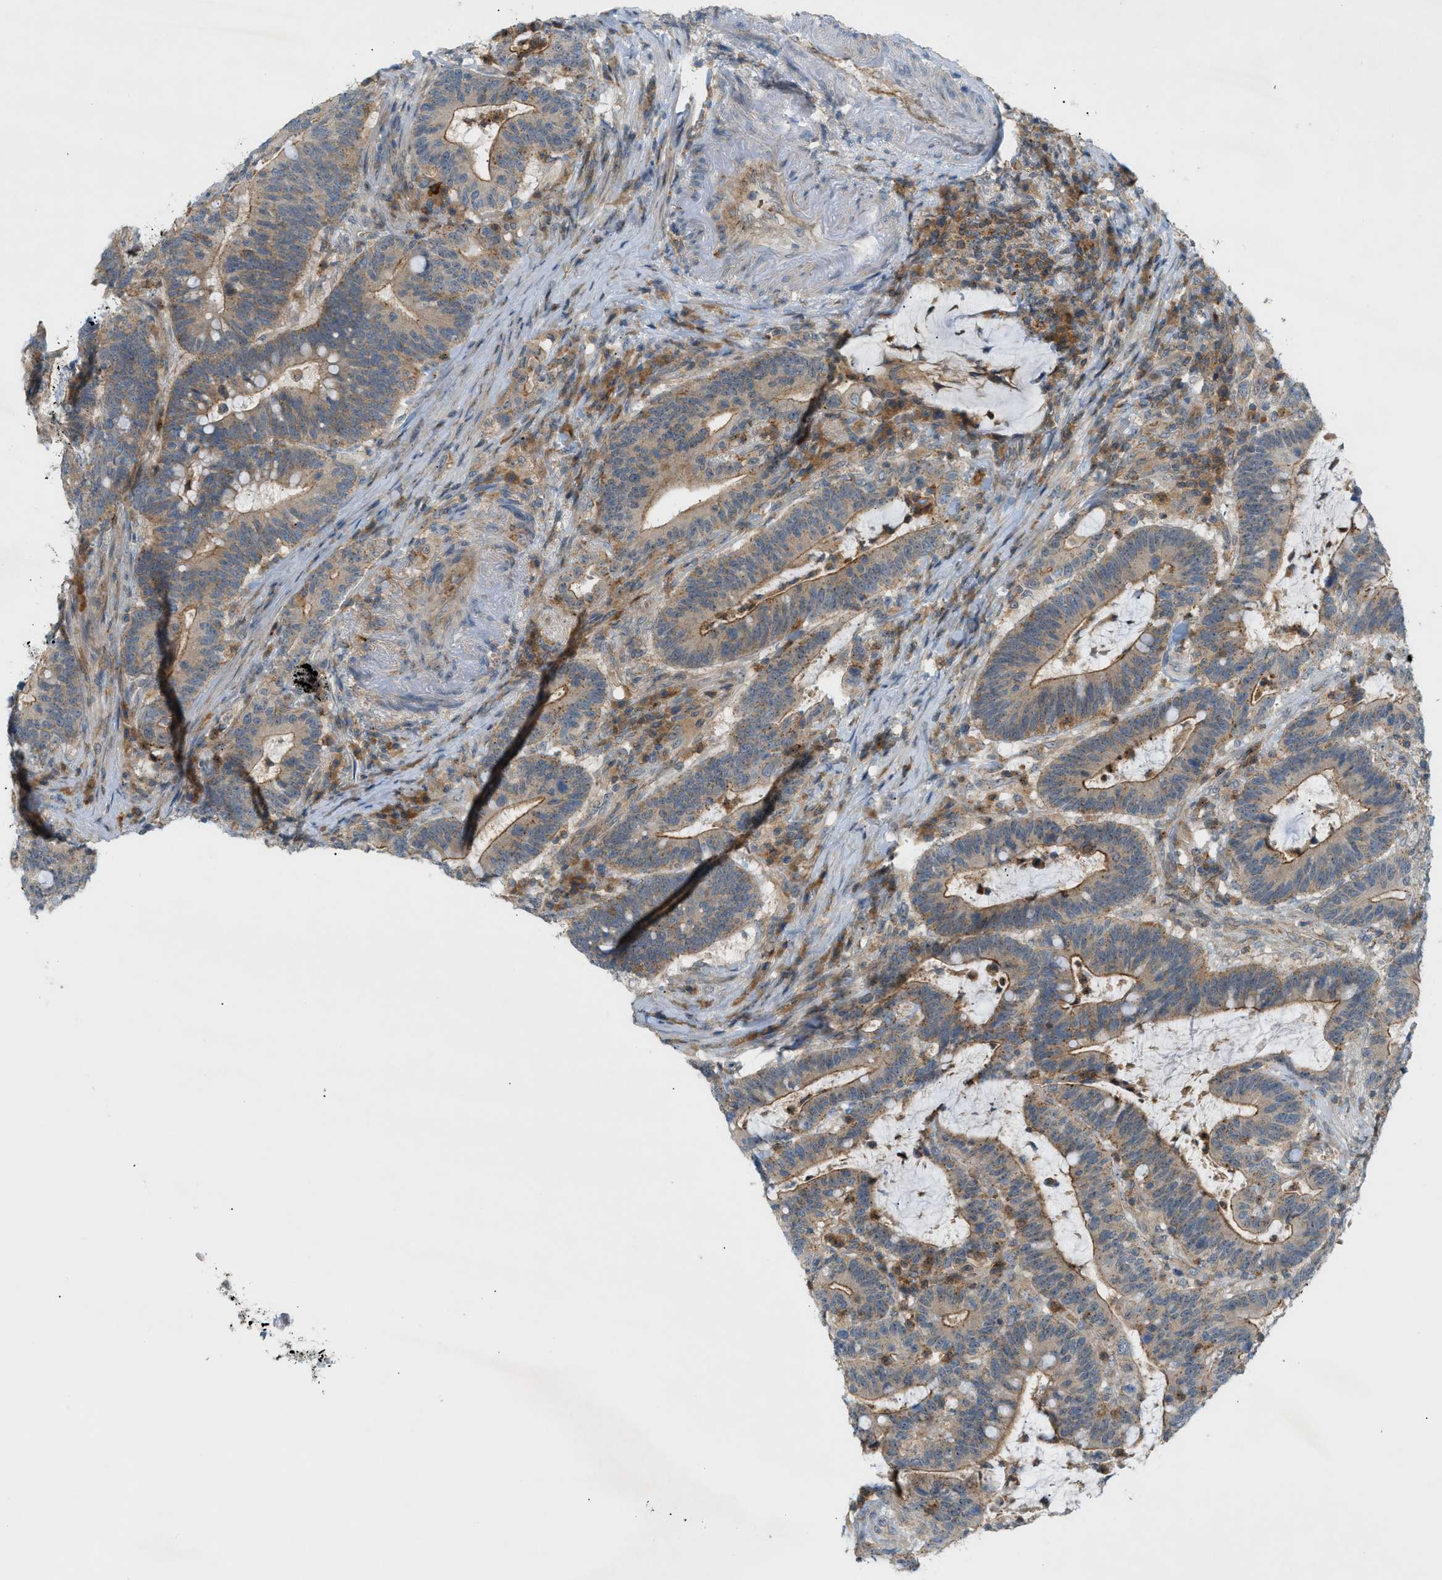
{"staining": {"intensity": "moderate", "quantity": ">75%", "location": "cytoplasmic/membranous"}, "tissue": "colorectal cancer", "cell_type": "Tumor cells", "image_type": "cancer", "snomed": [{"axis": "morphology", "description": "Normal tissue, NOS"}, {"axis": "morphology", "description": "Adenocarcinoma, NOS"}, {"axis": "topography", "description": "Colon"}], "caption": "Adenocarcinoma (colorectal) stained for a protein (brown) displays moderate cytoplasmic/membranous positive positivity in about >75% of tumor cells.", "gene": "GRK6", "patient": {"sex": "female", "age": 66}}